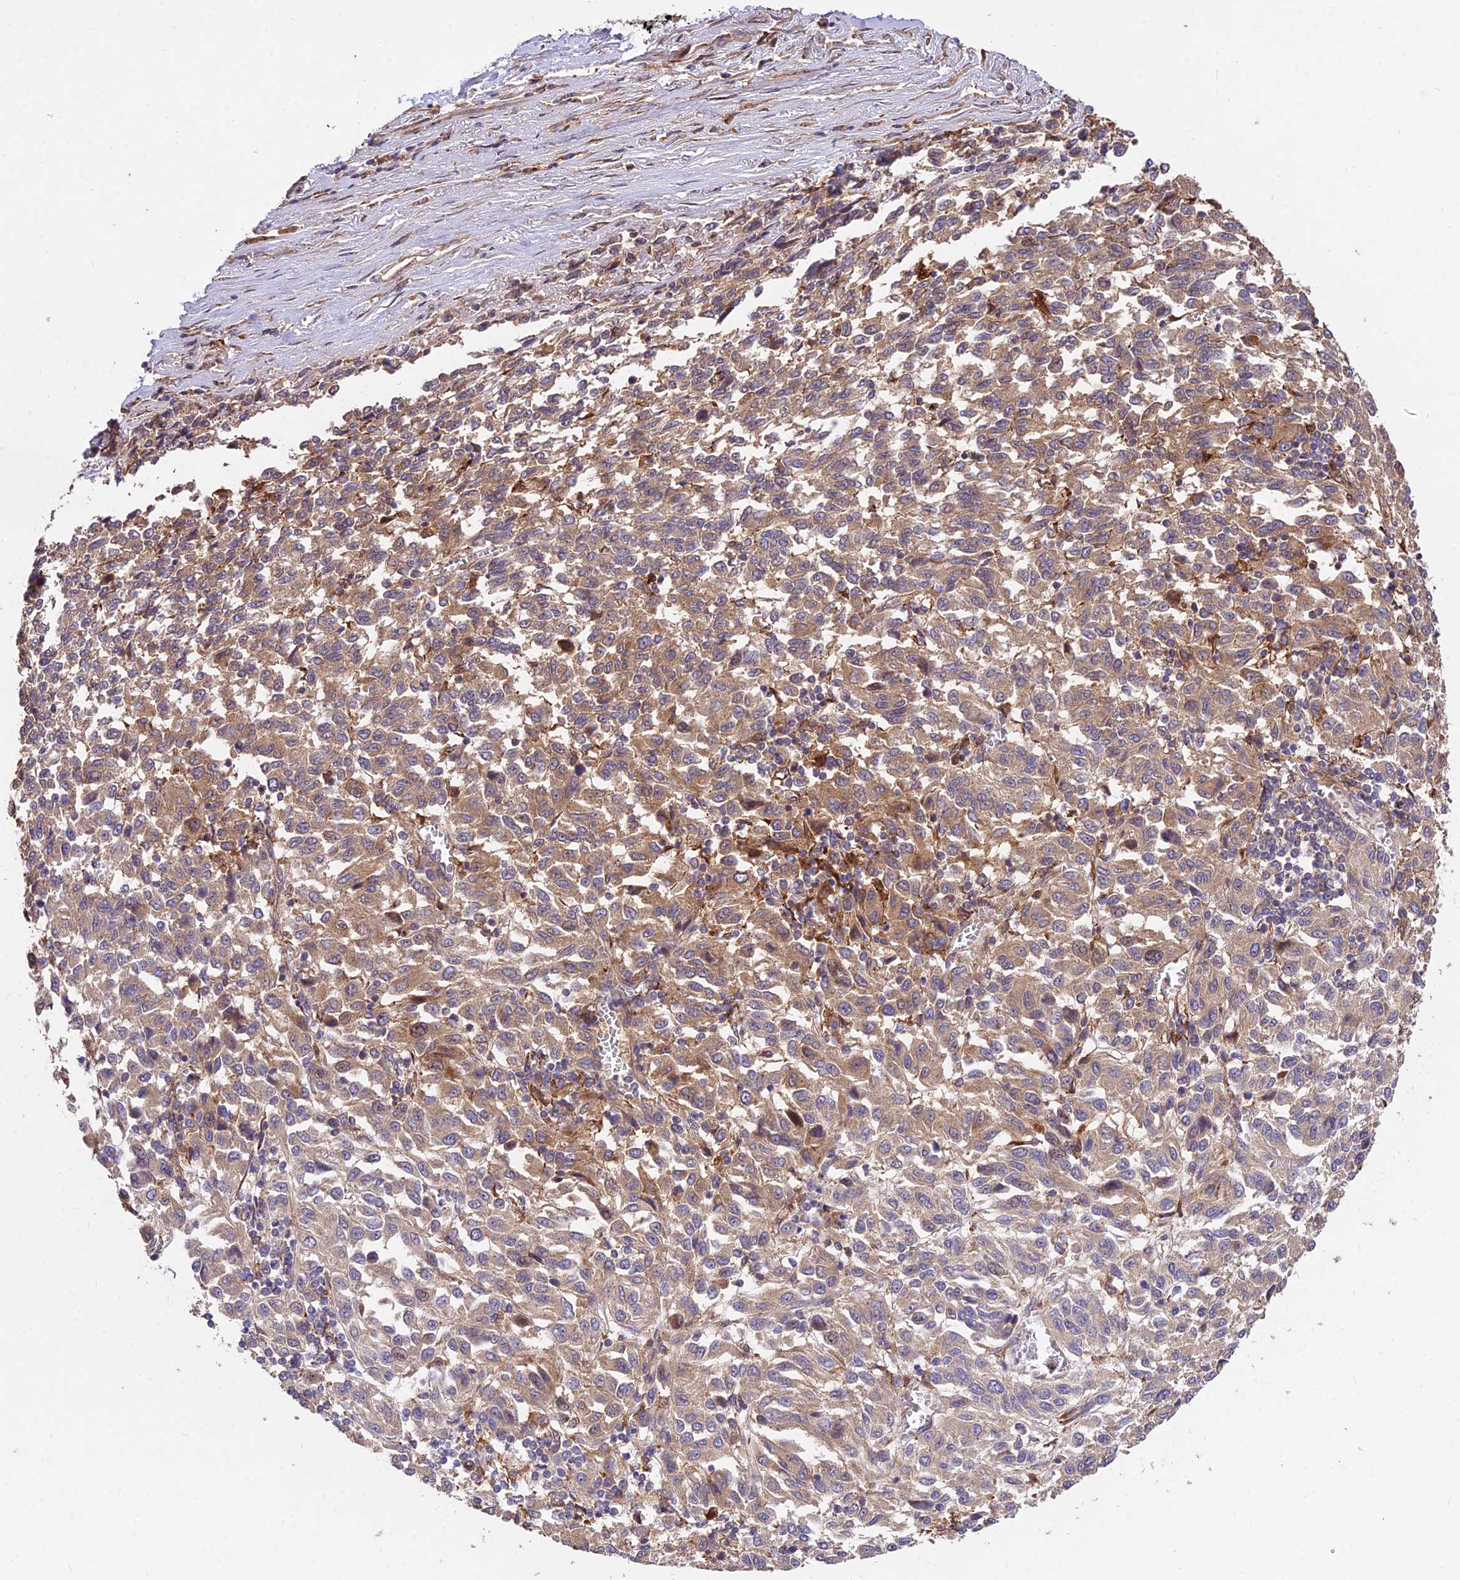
{"staining": {"intensity": "moderate", "quantity": ">75%", "location": "cytoplasmic/membranous"}, "tissue": "melanoma", "cell_type": "Tumor cells", "image_type": "cancer", "snomed": [{"axis": "morphology", "description": "Malignant melanoma, Metastatic site"}, {"axis": "topography", "description": "Lung"}], "caption": "This micrograph shows malignant melanoma (metastatic site) stained with immunohistochemistry to label a protein in brown. The cytoplasmic/membranous of tumor cells show moderate positivity for the protein. Nuclei are counter-stained blue.", "gene": "ROCK1", "patient": {"sex": "male", "age": 64}}